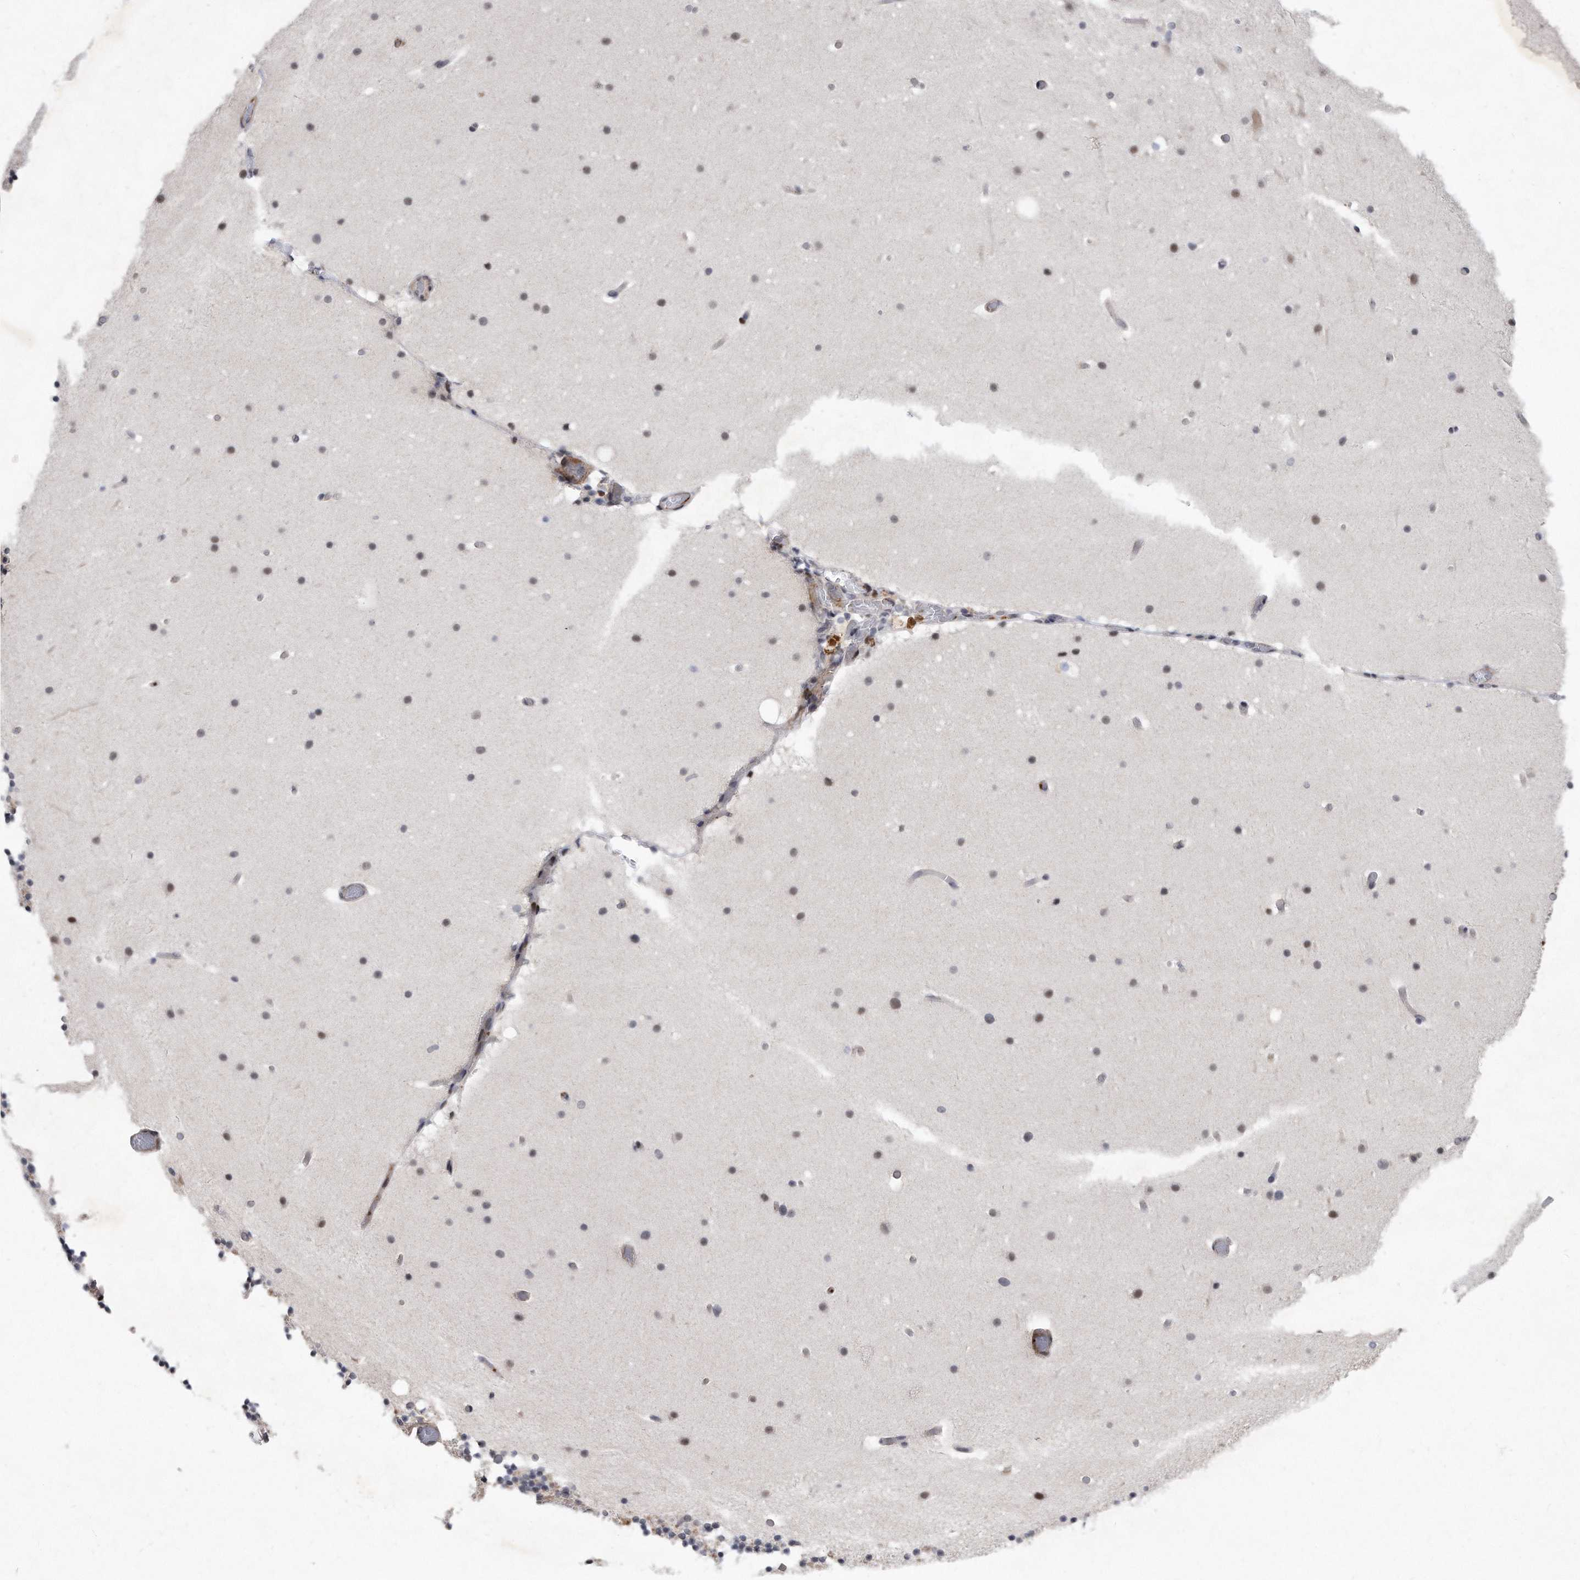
{"staining": {"intensity": "negative", "quantity": "none", "location": "none"}, "tissue": "cerebellum", "cell_type": "Cells in granular layer", "image_type": "normal", "snomed": [{"axis": "morphology", "description": "Normal tissue, NOS"}, {"axis": "topography", "description": "Cerebellum"}], "caption": "The immunohistochemistry (IHC) image has no significant expression in cells in granular layer of cerebellum.", "gene": "PGBD2", "patient": {"sex": "male", "age": 57}}